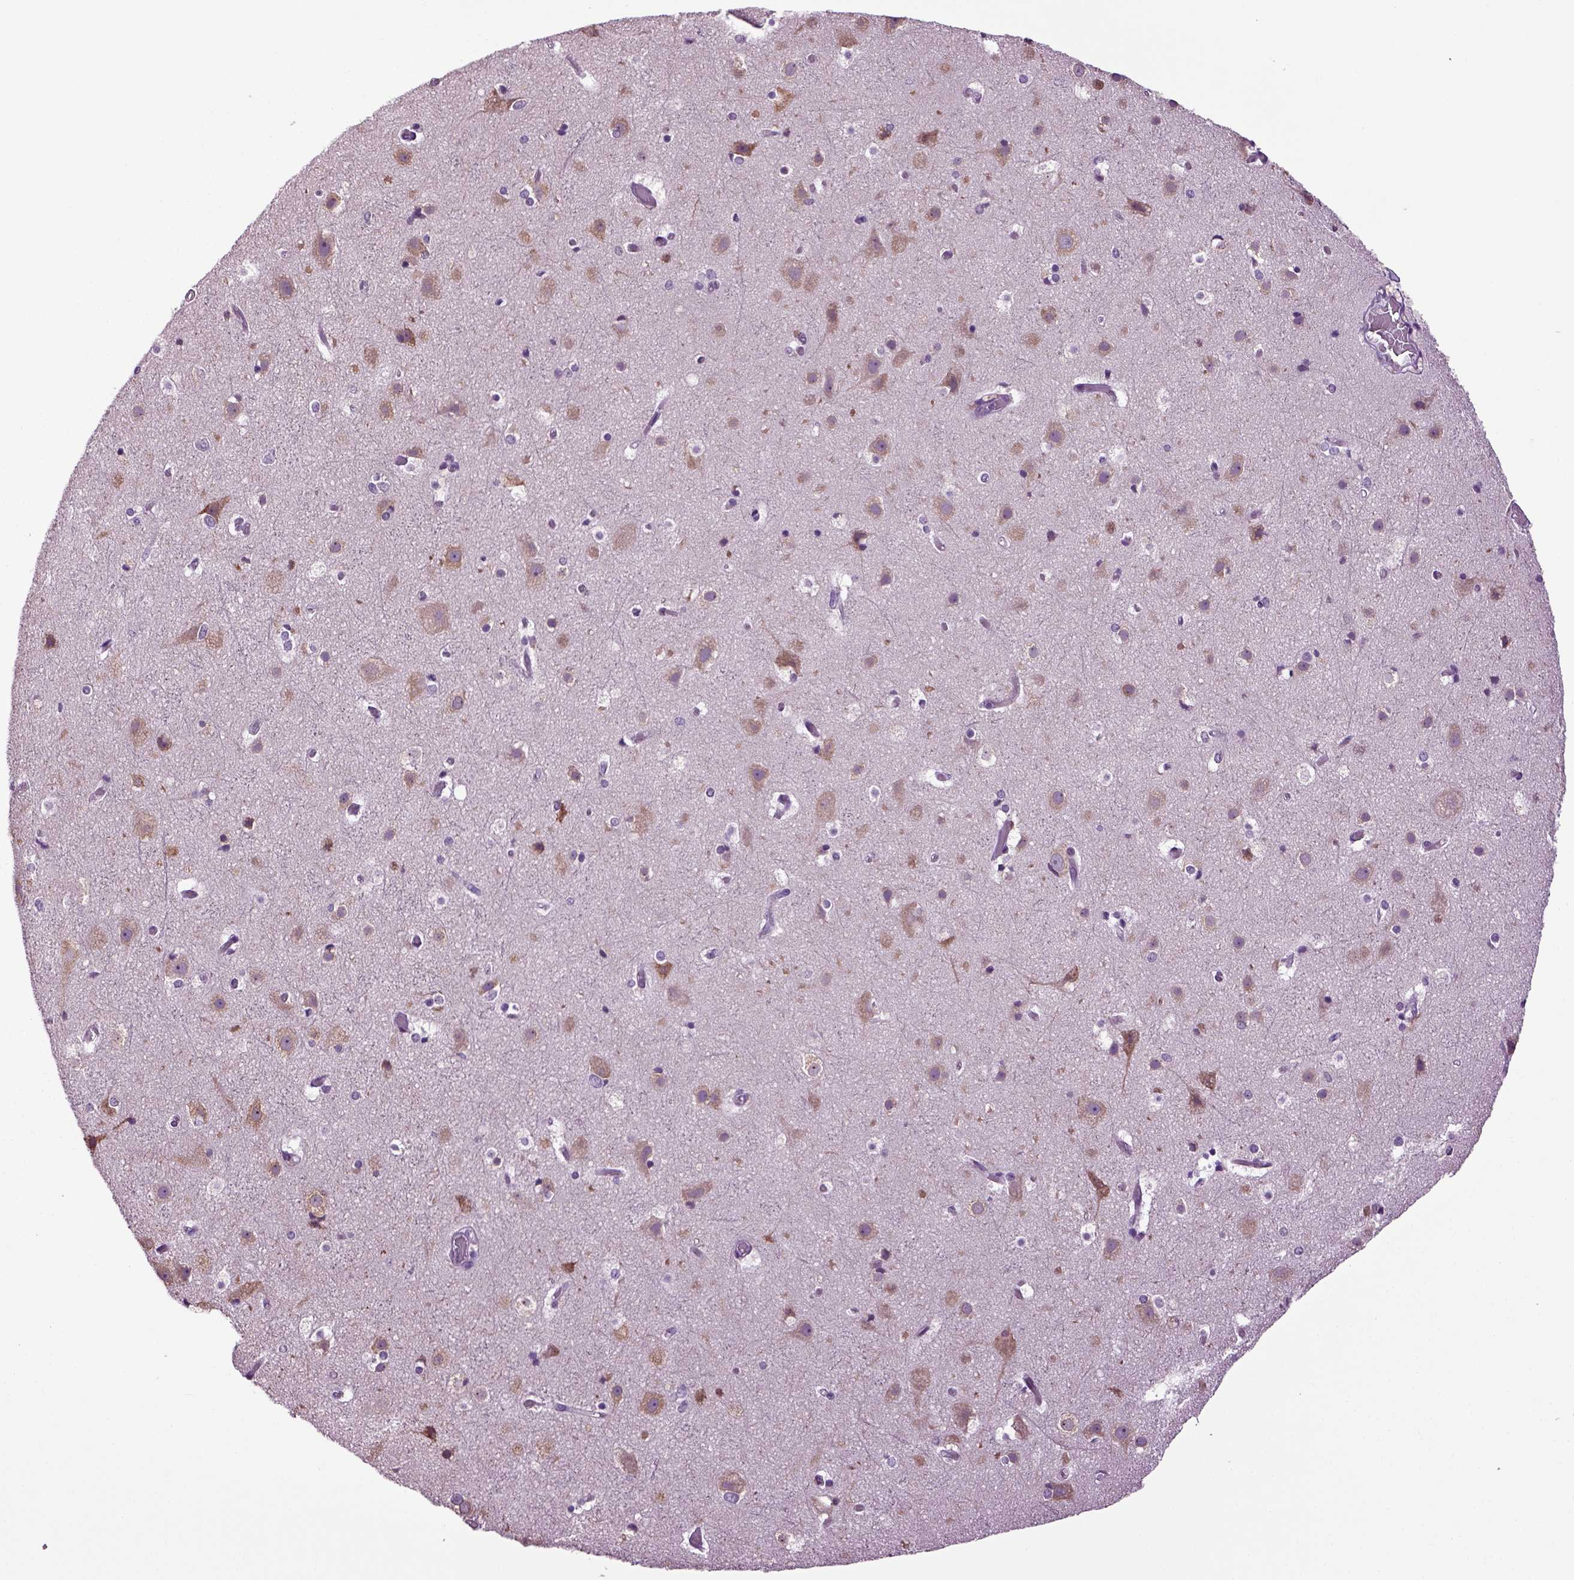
{"staining": {"intensity": "negative", "quantity": "none", "location": "none"}, "tissue": "cerebral cortex", "cell_type": "Endothelial cells", "image_type": "normal", "snomed": [{"axis": "morphology", "description": "Normal tissue, NOS"}, {"axis": "topography", "description": "Cerebral cortex"}], "caption": "Benign cerebral cortex was stained to show a protein in brown. There is no significant positivity in endothelial cells. (DAB (3,3'-diaminobenzidine) immunohistochemistry, high magnification).", "gene": "PLCH2", "patient": {"sex": "female", "age": 52}}